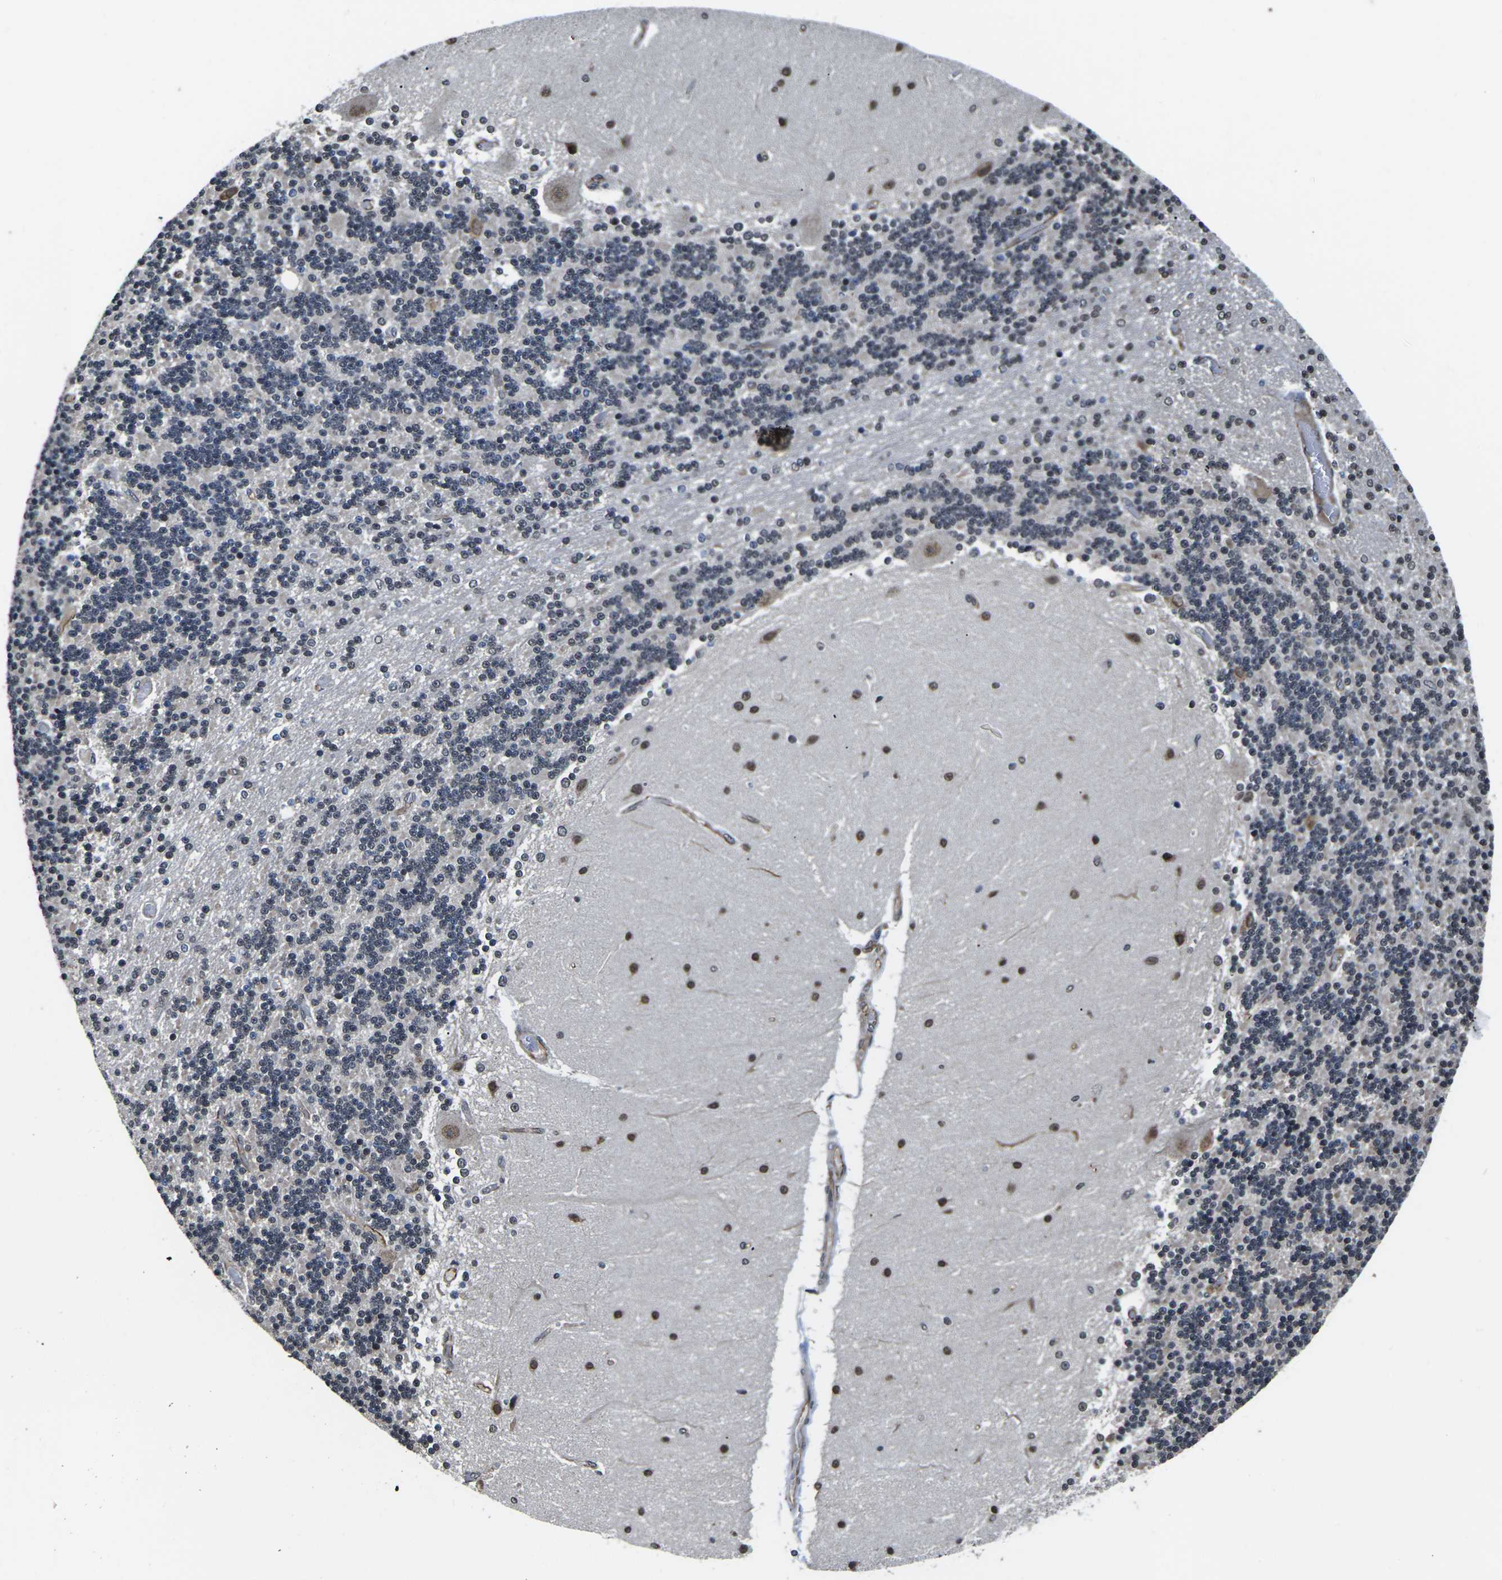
{"staining": {"intensity": "moderate", "quantity": "<25%", "location": "nuclear"}, "tissue": "cerebellum", "cell_type": "Cells in granular layer", "image_type": "normal", "snomed": [{"axis": "morphology", "description": "Normal tissue, NOS"}, {"axis": "topography", "description": "Cerebellum"}], "caption": "Cerebellum stained with immunohistochemistry demonstrates moderate nuclear expression in about <25% of cells in granular layer. (brown staining indicates protein expression, while blue staining denotes nuclei).", "gene": "CCNE1", "patient": {"sex": "female", "age": 54}}